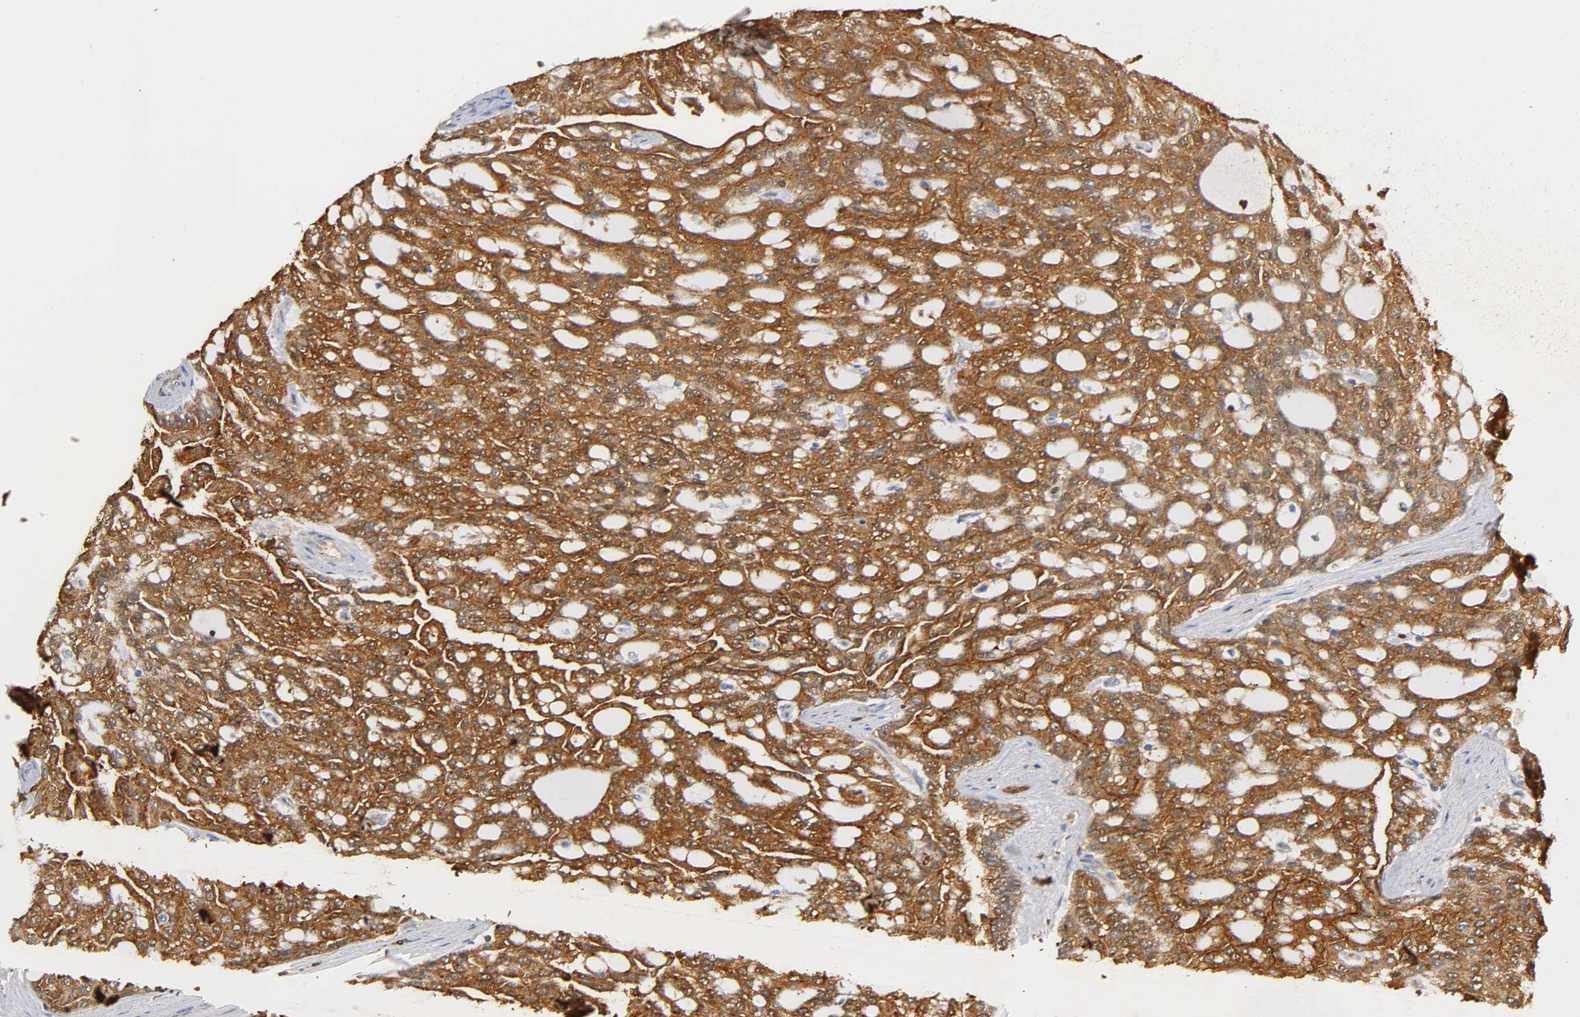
{"staining": {"intensity": "strong", "quantity": ">75%", "location": "cytoplasmic/membranous,nuclear"}, "tissue": "renal cancer", "cell_type": "Tumor cells", "image_type": "cancer", "snomed": [{"axis": "morphology", "description": "Adenocarcinoma, NOS"}, {"axis": "topography", "description": "Kidney"}], "caption": "A brown stain highlights strong cytoplasmic/membranous and nuclear staining of a protein in human renal cancer tumor cells.", "gene": "ANXA11", "patient": {"sex": "male", "age": 63}}